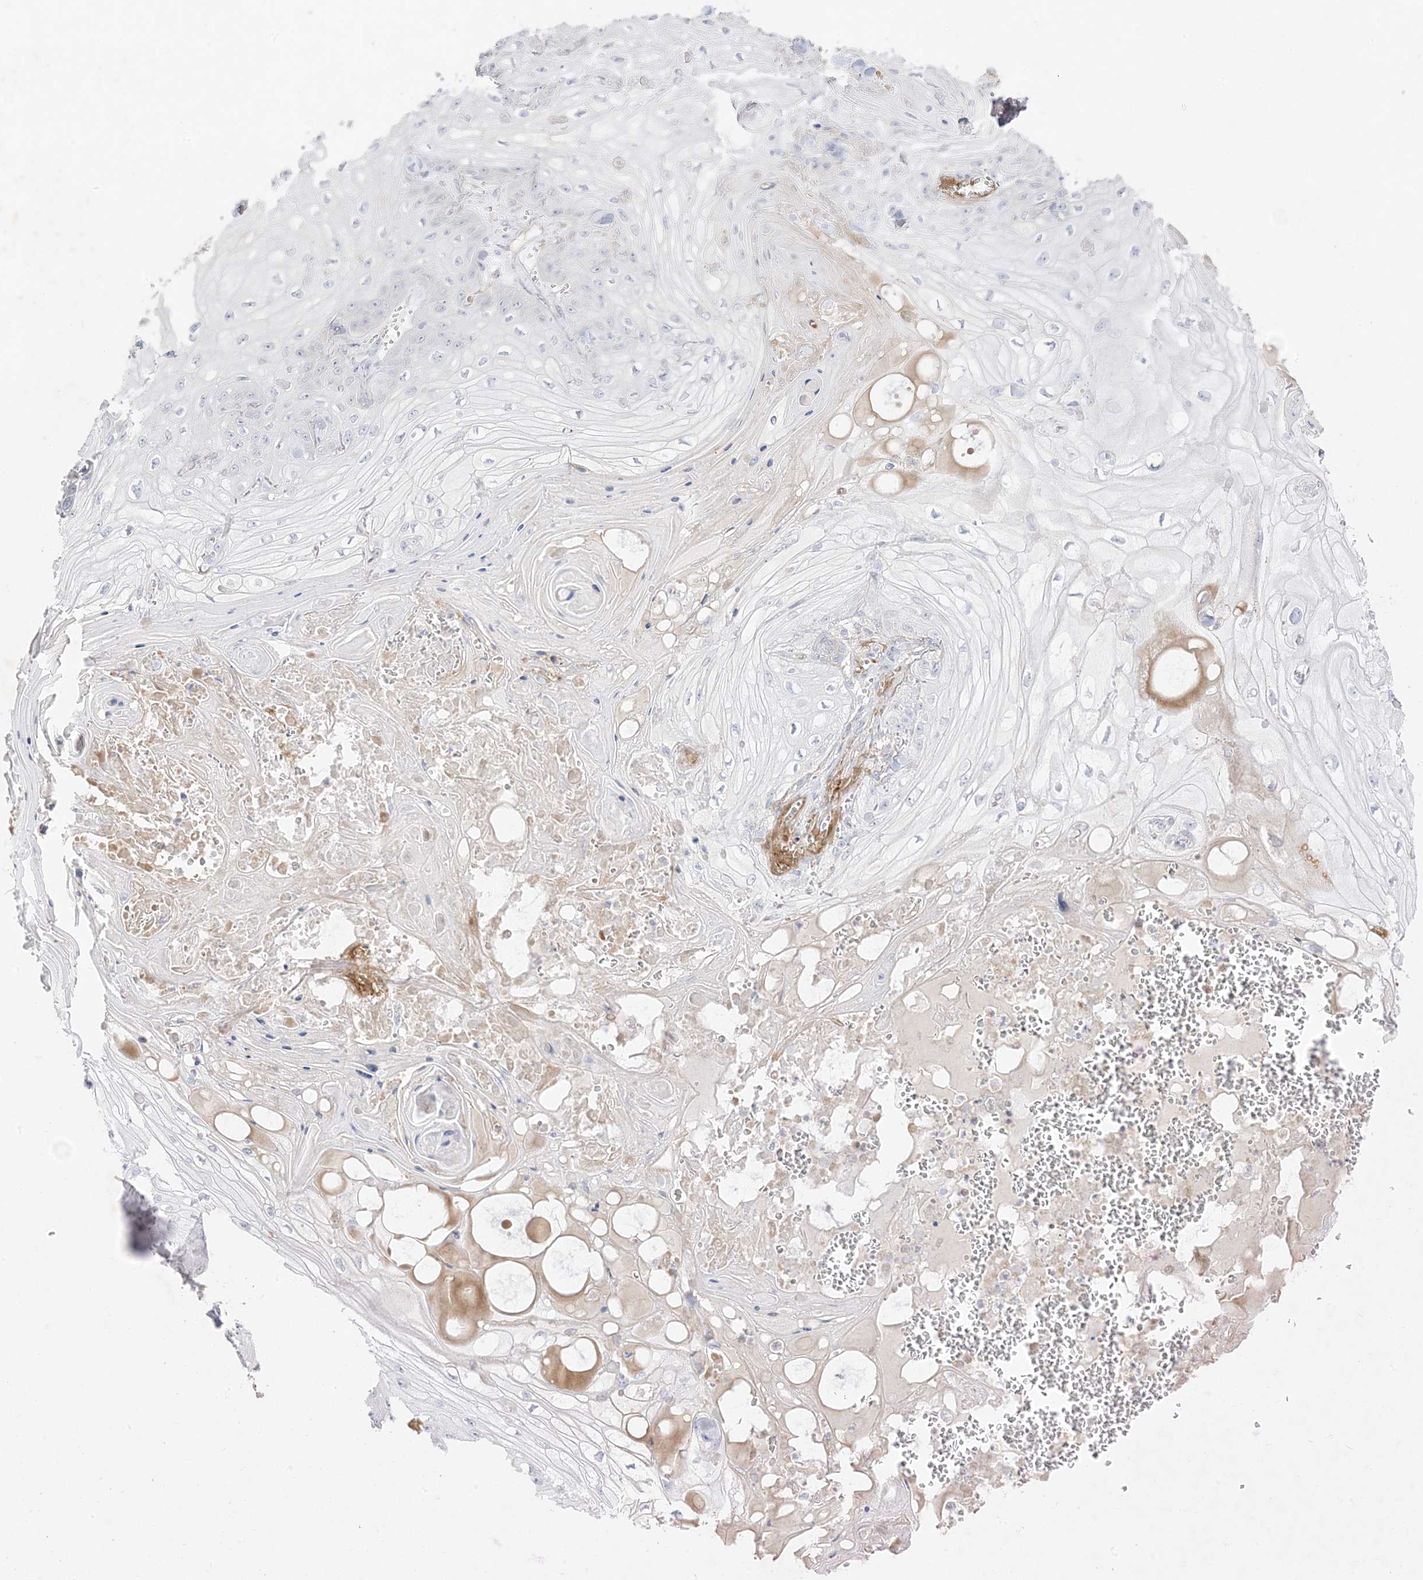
{"staining": {"intensity": "negative", "quantity": "none", "location": "none"}, "tissue": "skin cancer", "cell_type": "Tumor cells", "image_type": "cancer", "snomed": [{"axis": "morphology", "description": "Squamous cell carcinoma, NOS"}, {"axis": "topography", "description": "Skin"}], "caption": "A high-resolution micrograph shows immunohistochemistry (IHC) staining of skin cancer (squamous cell carcinoma), which demonstrates no significant staining in tumor cells.", "gene": "TRANK1", "patient": {"sex": "male", "age": 74}}